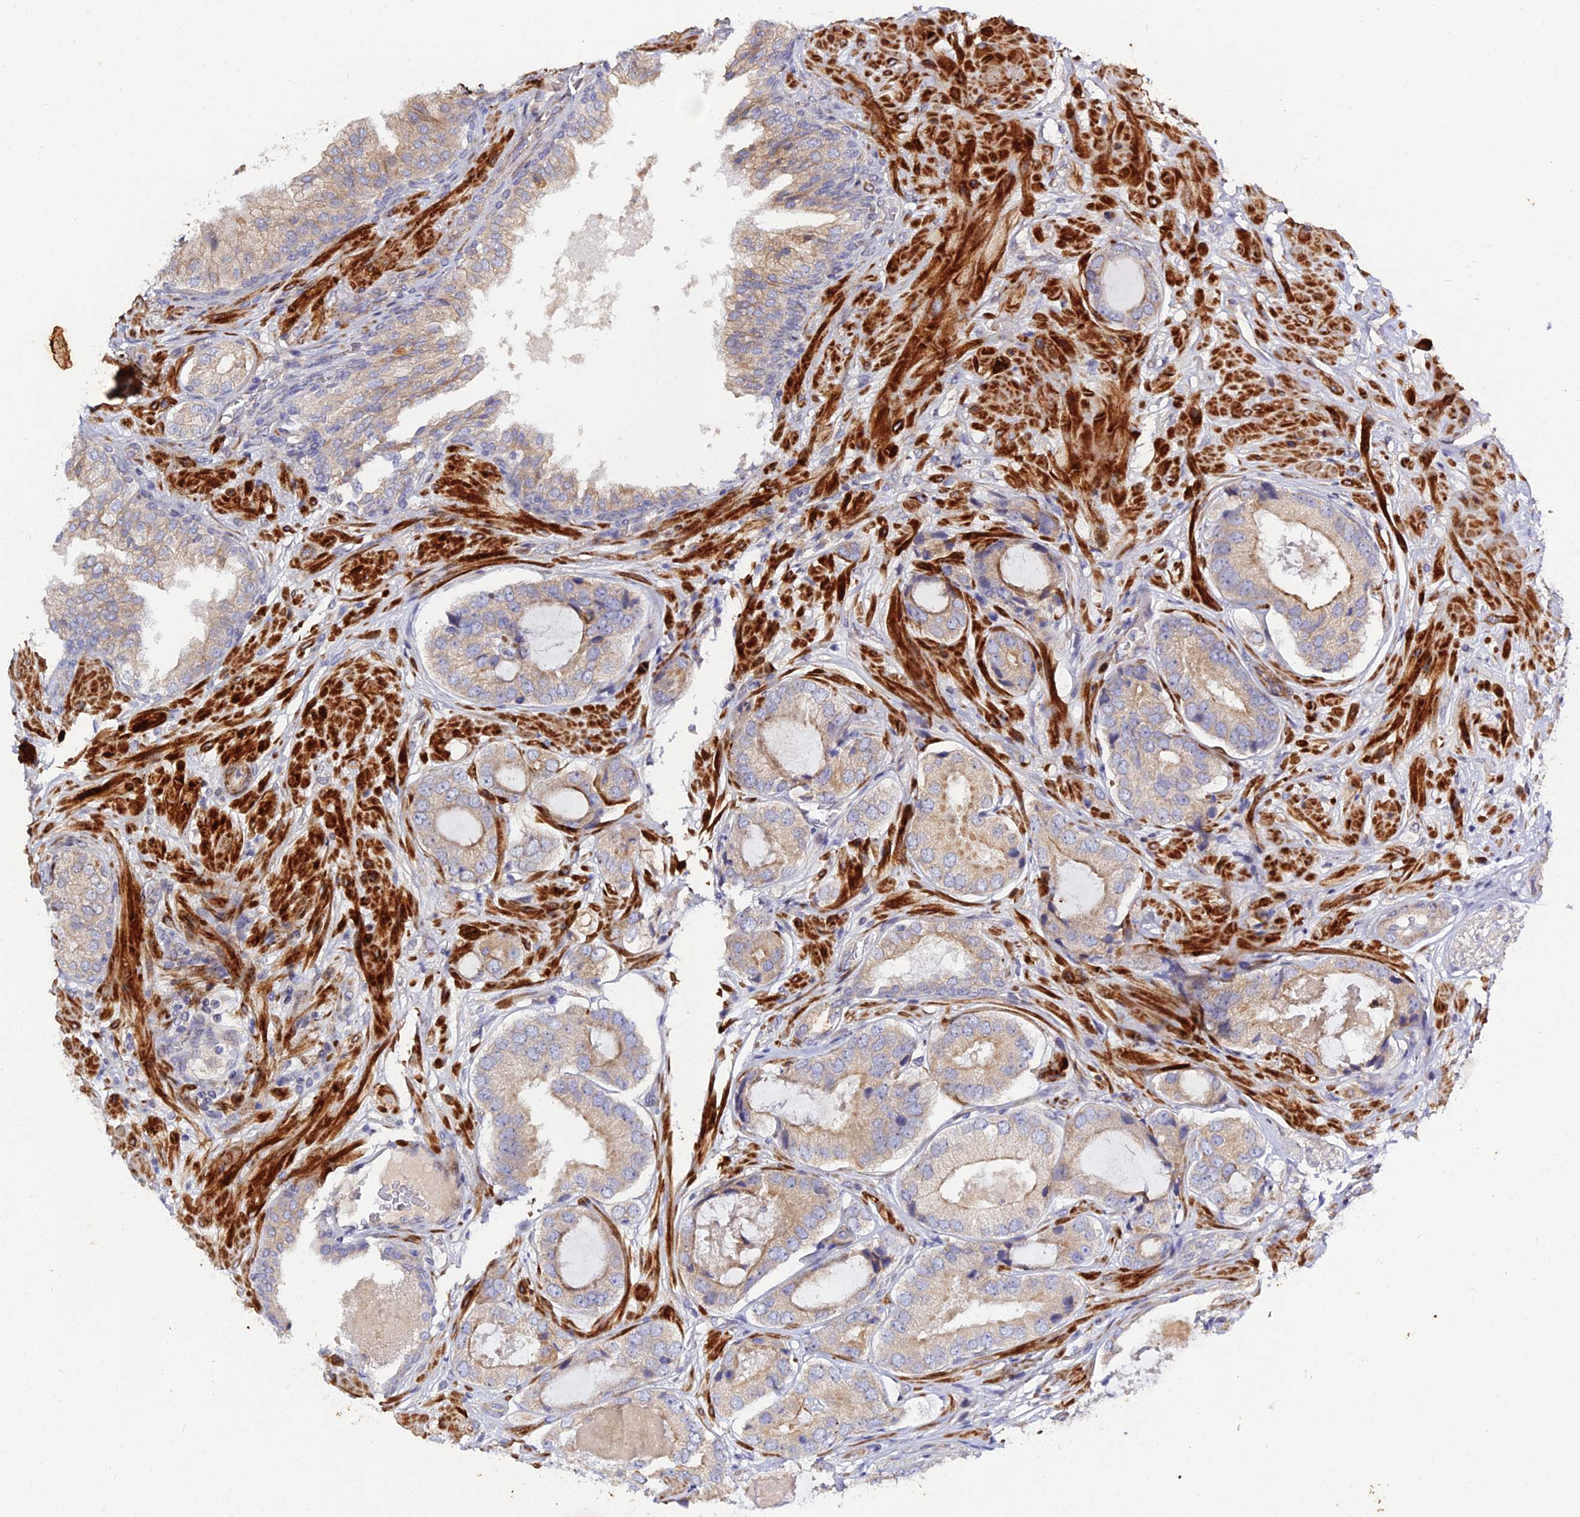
{"staining": {"intensity": "weak", "quantity": "25%-75%", "location": "cytoplasmic/membranous"}, "tissue": "prostate cancer", "cell_type": "Tumor cells", "image_type": "cancer", "snomed": [{"axis": "morphology", "description": "Adenocarcinoma, High grade"}, {"axis": "topography", "description": "Prostate"}], "caption": "Tumor cells show low levels of weak cytoplasmic/membranous staining in approximately 25%-75% of cells in prostate cancer (high-grade adenocarcinoma).", "gene": "ARL6IP1", "patient": {"sex": "male", "age": 59}}